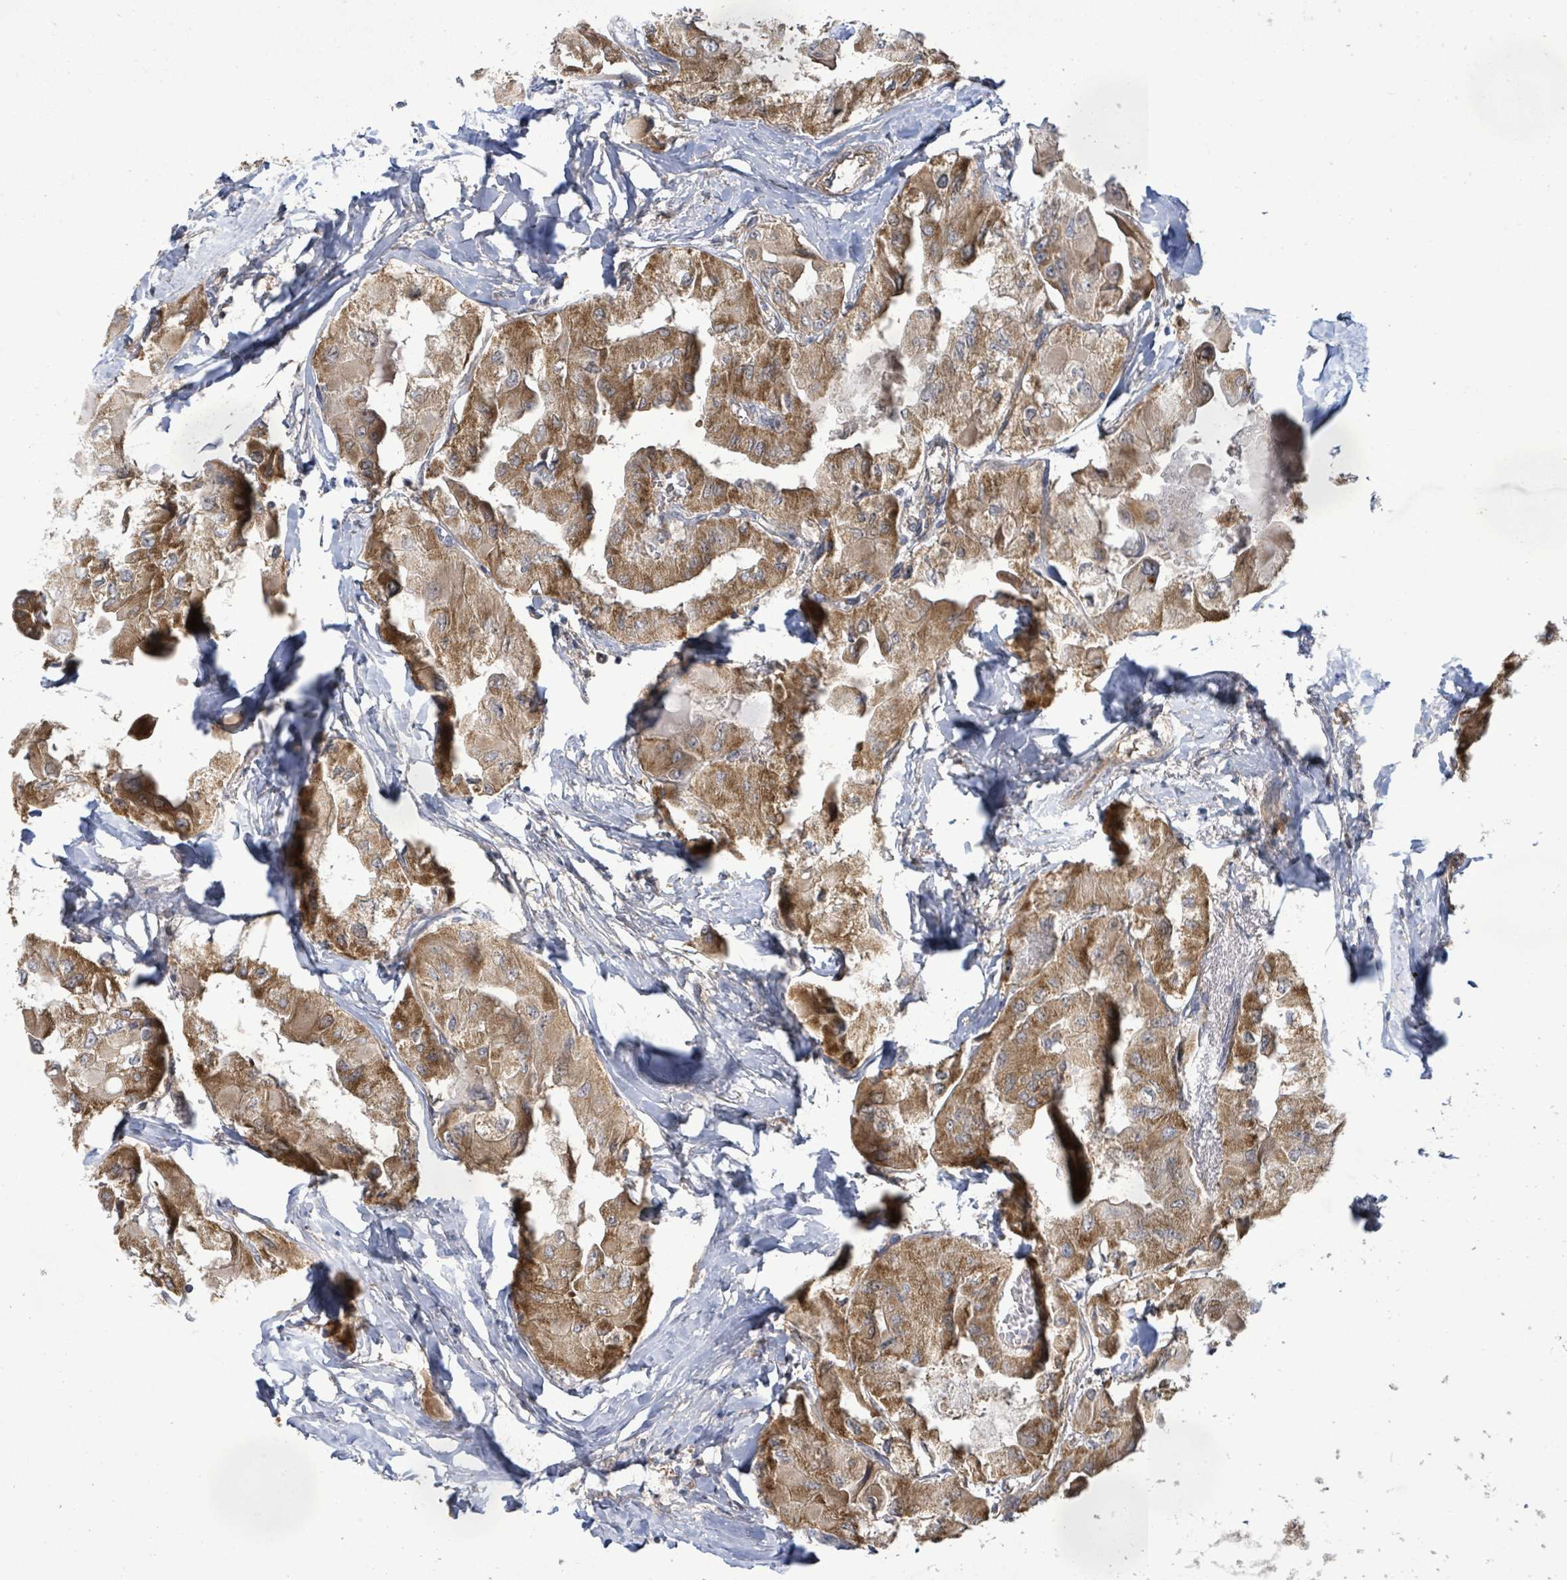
{"staining": {"intensity": "moderate", "quantity": ">75%", "location": "cytoplasmic/membranous"}, "tissue": "thyroid cancer", "cell_type": "Tumor cells", "image_type": "cancer", "snomed": [{"axis": "morphology", "description": "Normal tissue, NOS"}, {"axis": "morphology", "description": "Papillary adenocarcinoma, NOS"}, {"axis": "topography", "description": "Thyroid gland"}], "caption": "A histopathology image of papillary adenocarcinoma (thyroid) stained for a protein demonstrates moderate cytoplasmic/membranous brown staining in tumor cells.", "gene": "KBTBD11", "patient": {"sex": "female", "age": 59}}